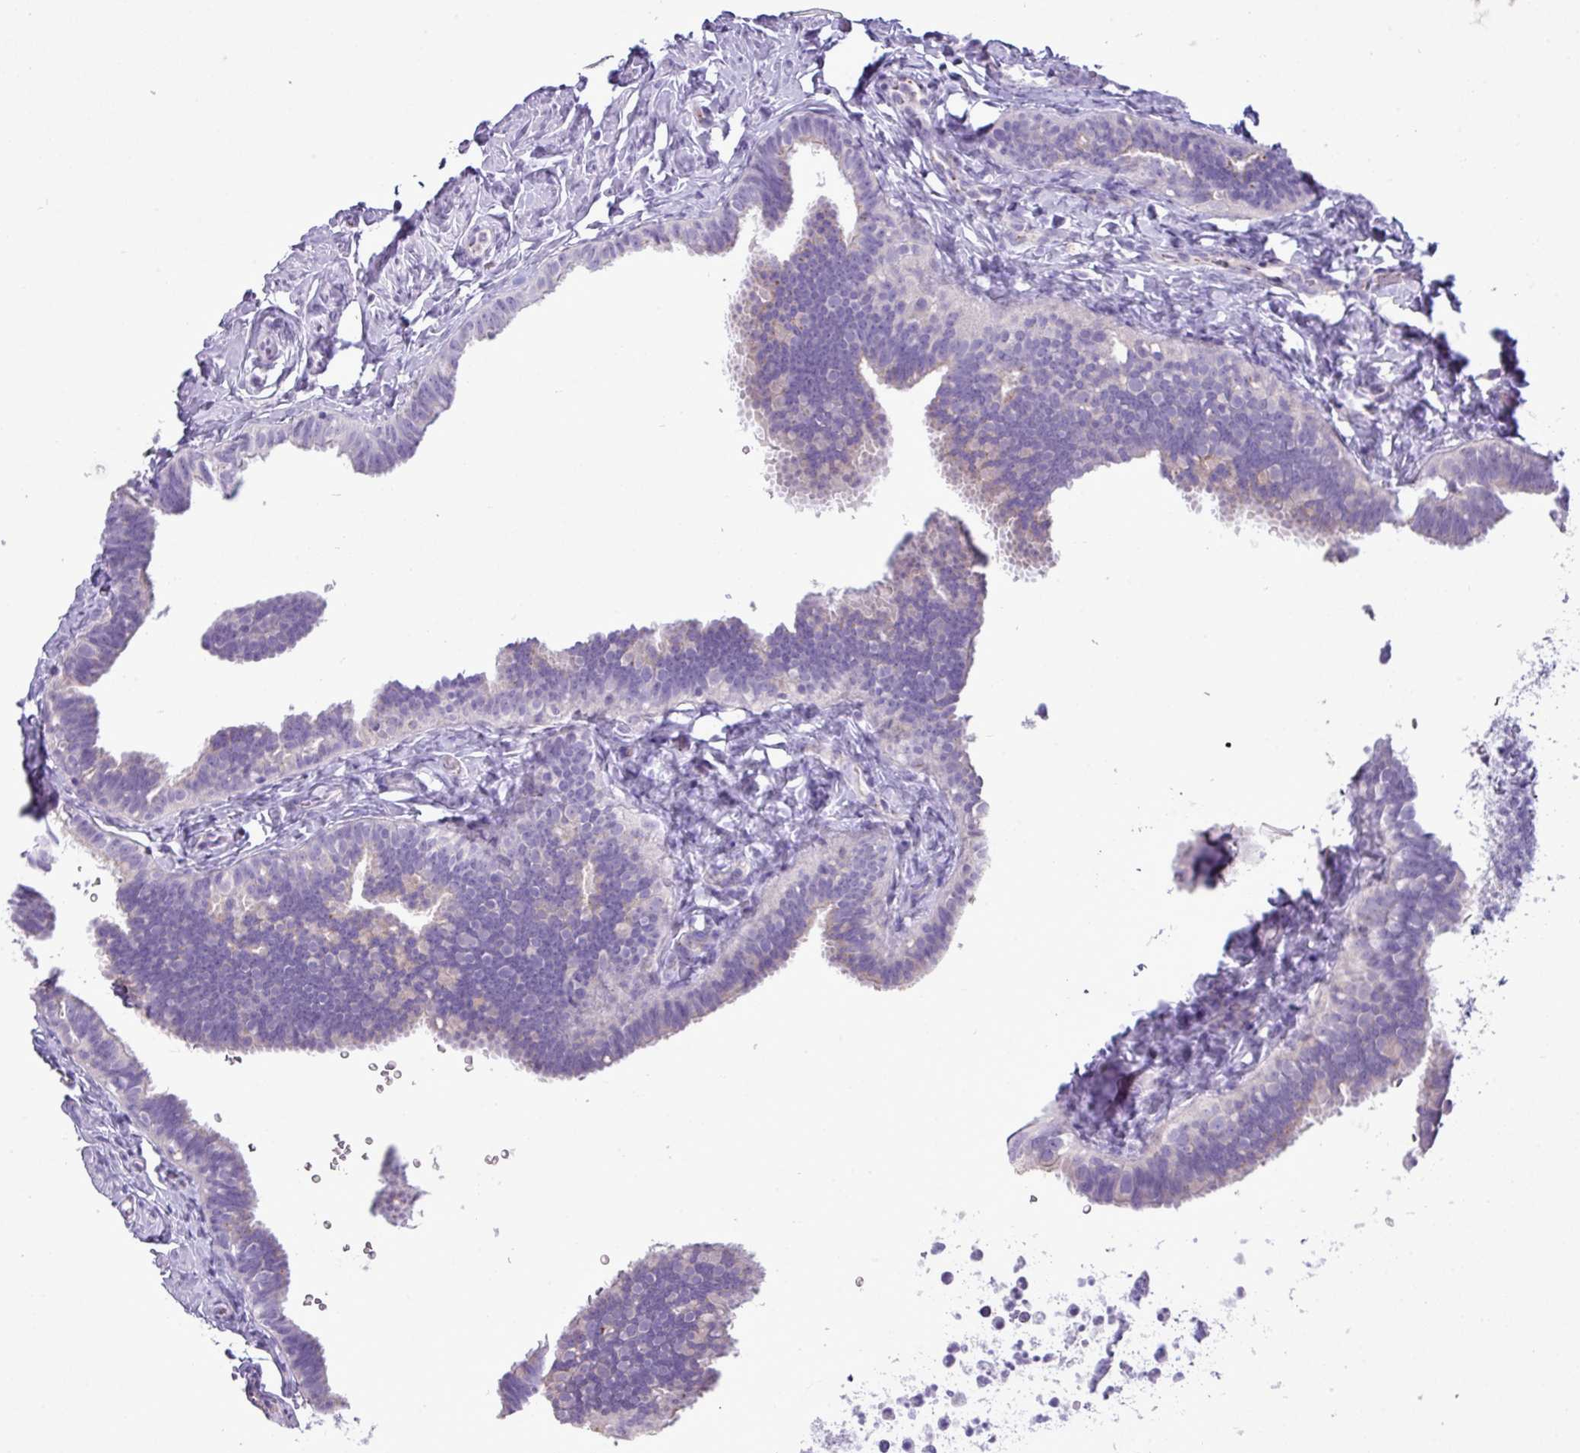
{"staining": {"intensity": "negative", "quantity": "none", "location": "none"}, "tissue": "fallopian tube", "cell_type": "Glandular cells", "image_type": "normal", "snomed": [{"axis": "morphology", "description": "Normal tissue, NOS"}, {"axis": "topography", "description": "Fallopian tube"}], "caption": "Immunohistochemistry histopathology image of unremarkable fallopian tube: human fallopian tube stained with DAB (3,3'-diaminobenzidine) displays no significant protein staining in glandular cells.", "gene": "FAM43A", "patient": {"sex": "female", "age": 65}}